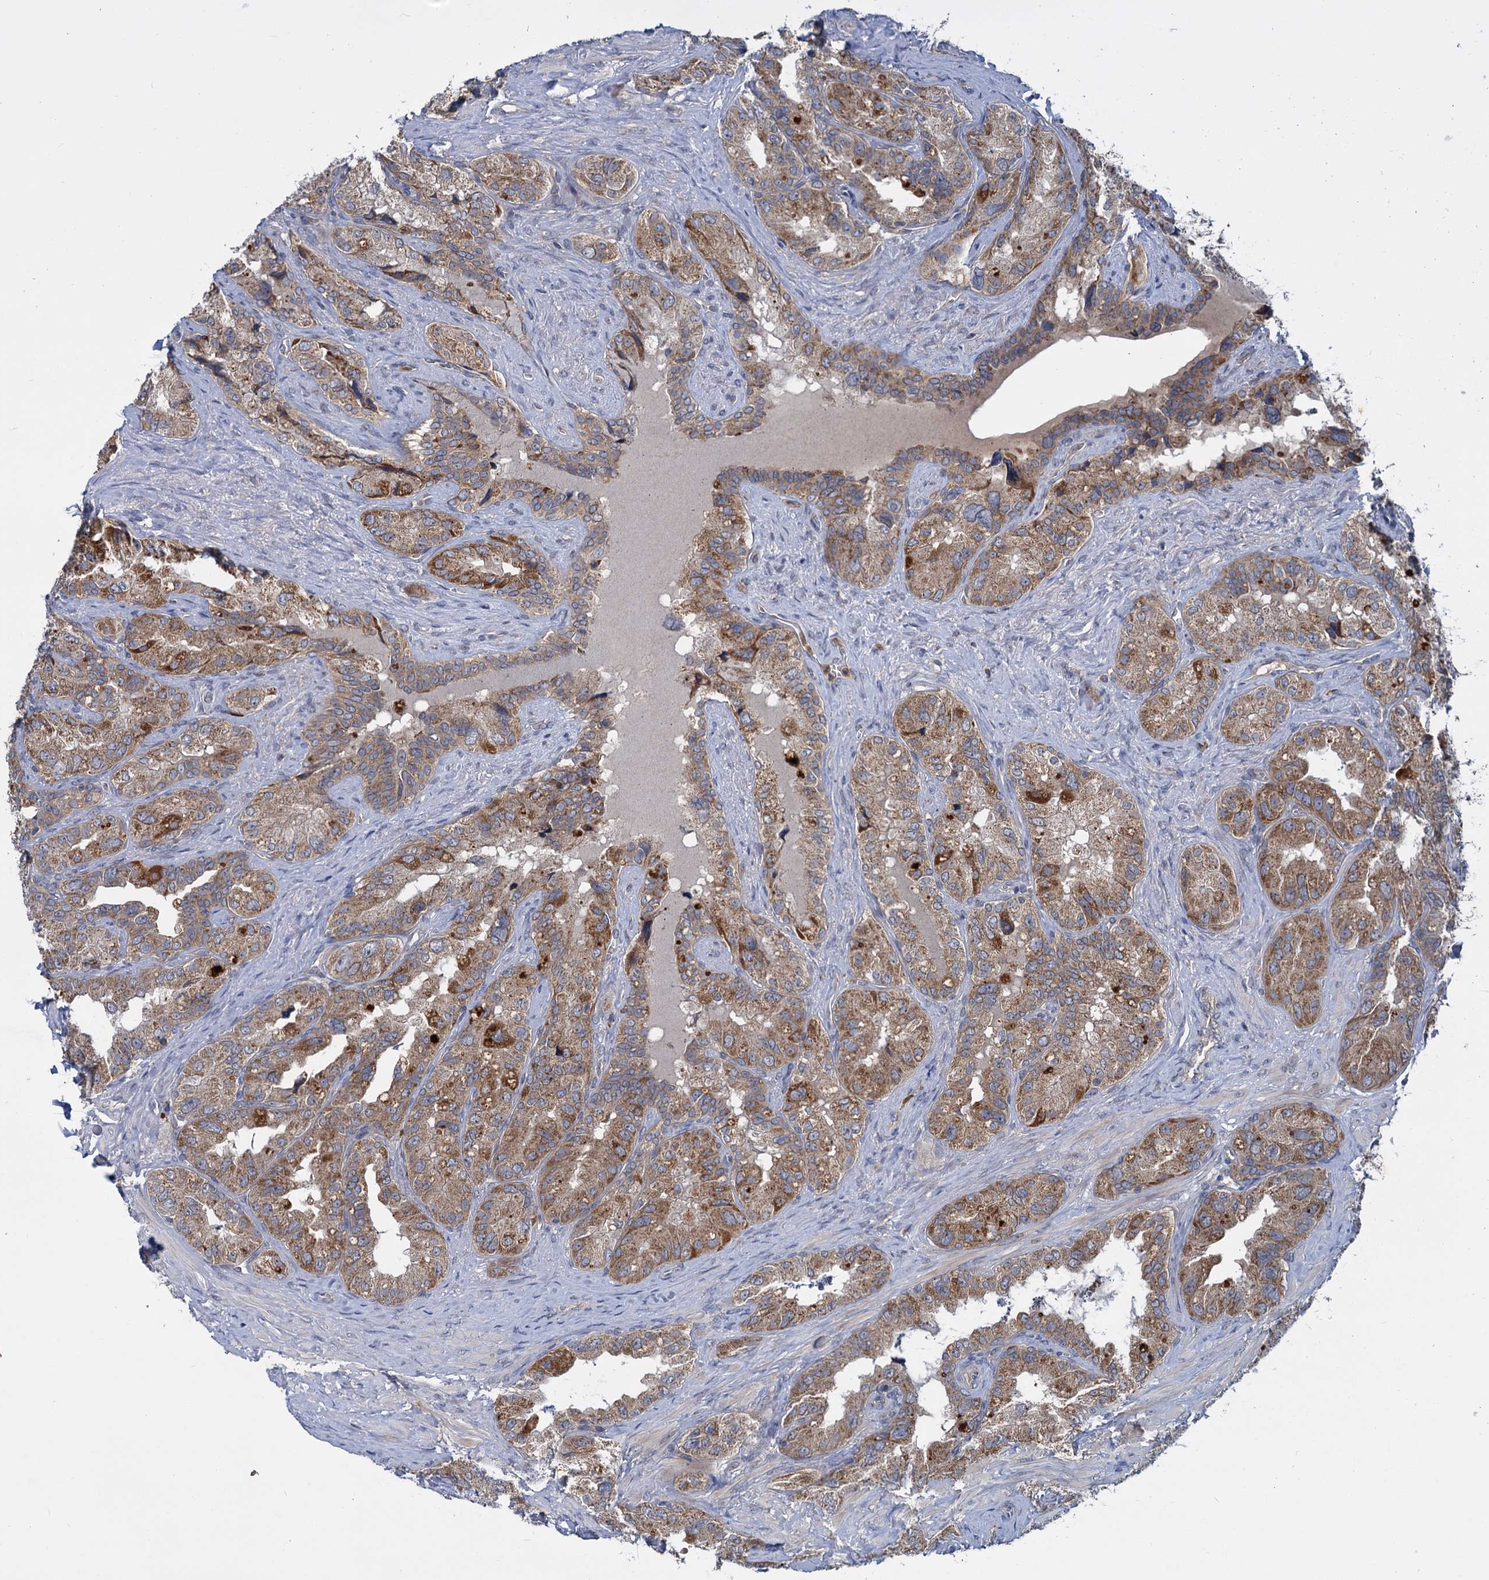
{"staining": {"intensity": "moderate", "quantity": "25%-75%", "location": "cytoplasmic/membranous"}, "tissue": "seminal vesicle", "cell_type": "Glandular cells", "image_type": "normal", "snomed": [{"axis": "morphology", "description": "Normal tissue, NOS"}, {"axis": "topography", "description": "Seminal veicle"}, {"axis": "topography", "description": "Peripheral nerve tissue"}], "caption": "DAB immunohistochemical staining of unremarkable human seminal vesicle demonstrates moderate cytoplasmic/membranous protein positivity in about 25%-75% of glandular cells. The staining is performed using DAB (3,3'-diaminobenzidine) brown chromogen to label protein expression. The nuclei are counter-stained blue using hematoxylin.", "gene": "DYNC2H1", "patient": {"sex": "male", "age": 67}}